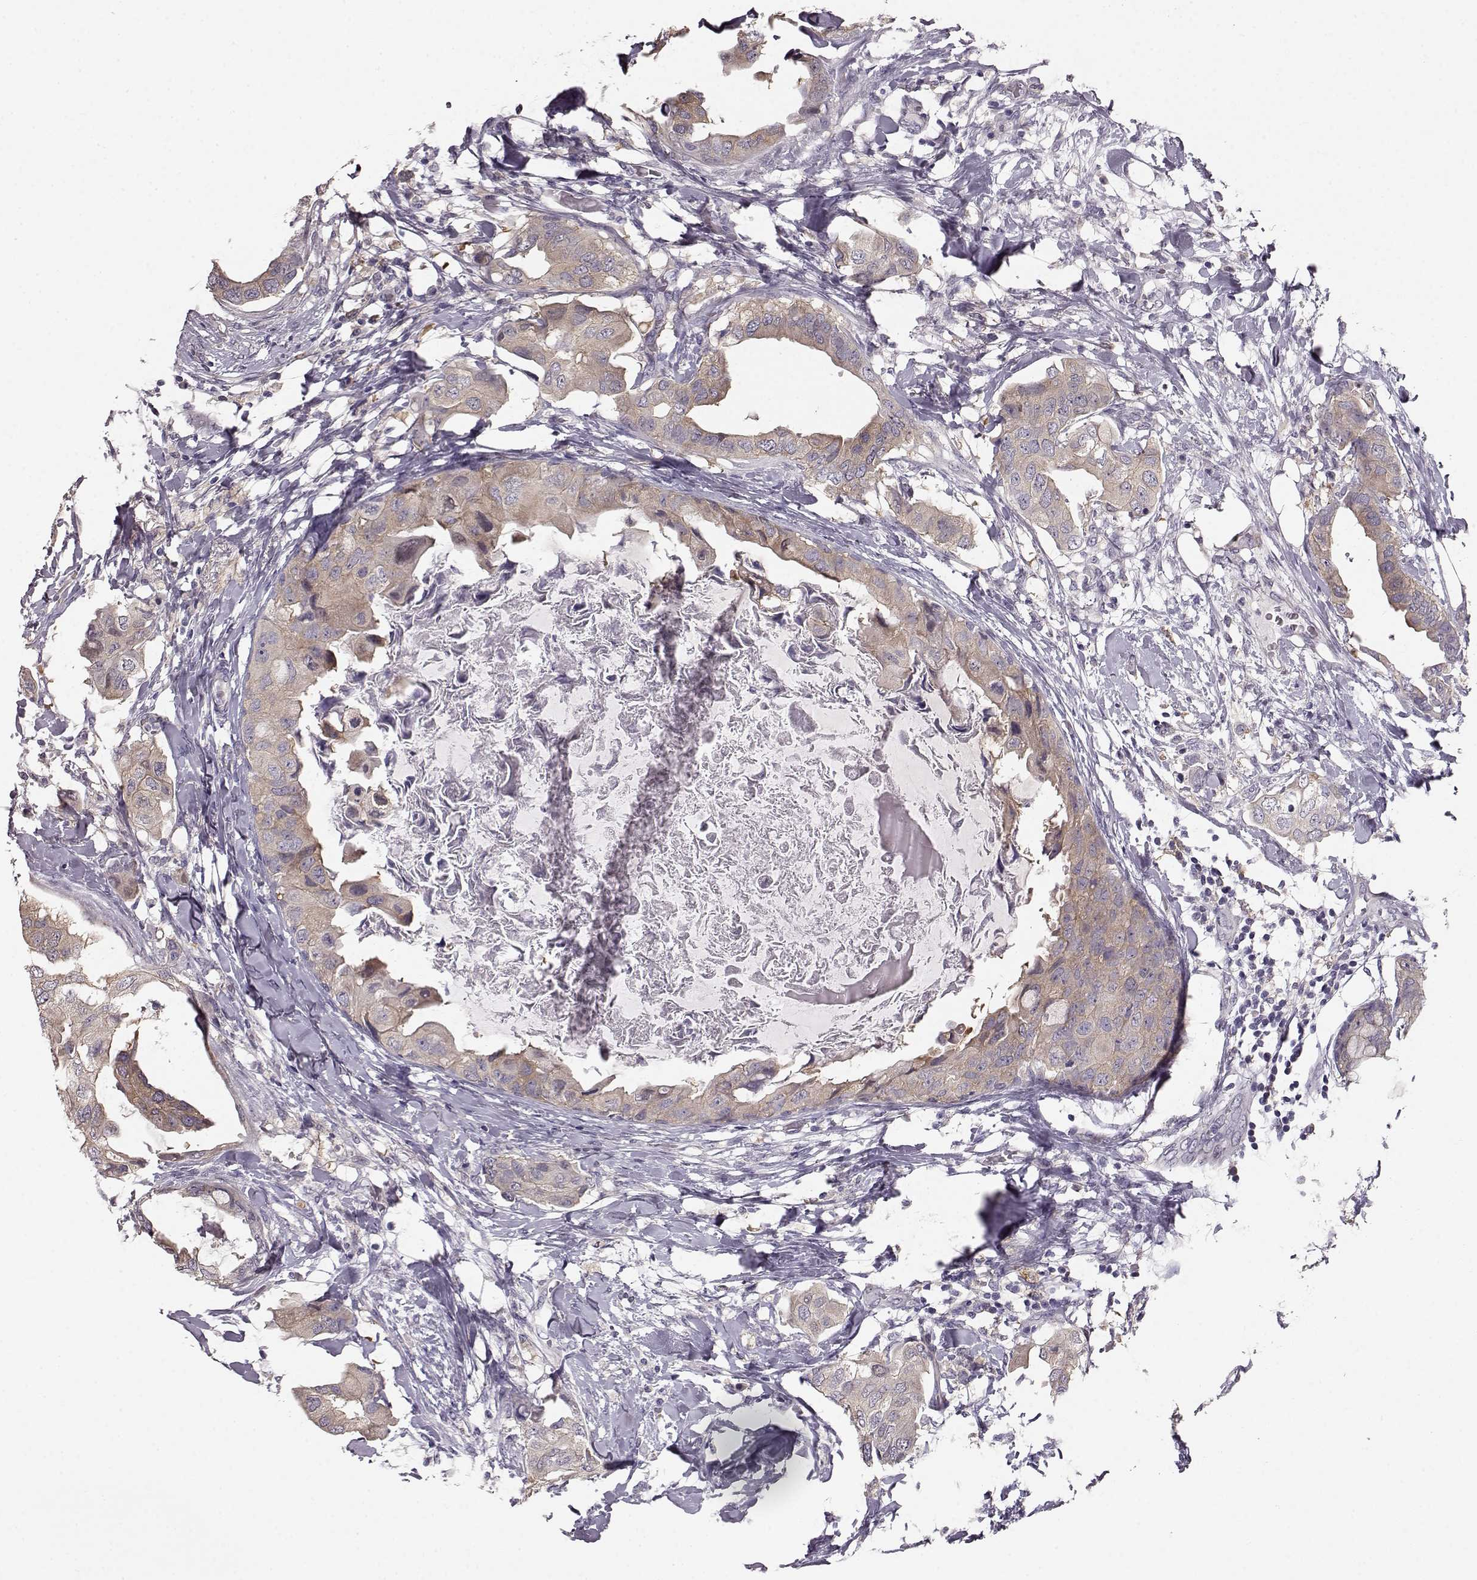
{"staining": {"intensity": "weak", "quantity": ">75%", "location": "cytoplasmic/membranous"}, "tissue": "breast cancer", "cell_type": "Tumor cells", "image_type": "cancer", "snomed": [{"axis": "morphology", "description": "Normal tissue, NOS"}, {"axis": "morphology", "description": "Duct carcinoma"}, {"axis": "topography", "description": "Breast"}], "caption": "Weak cytoplasmic/membranous positivity for a protein is appreciated in approximately >75% of tumor cells of invasive ductal carcinoma (breast) using immunohistochemistry.", "gene": "GPR50", "patient": {"sex": "female", "age": 40}}